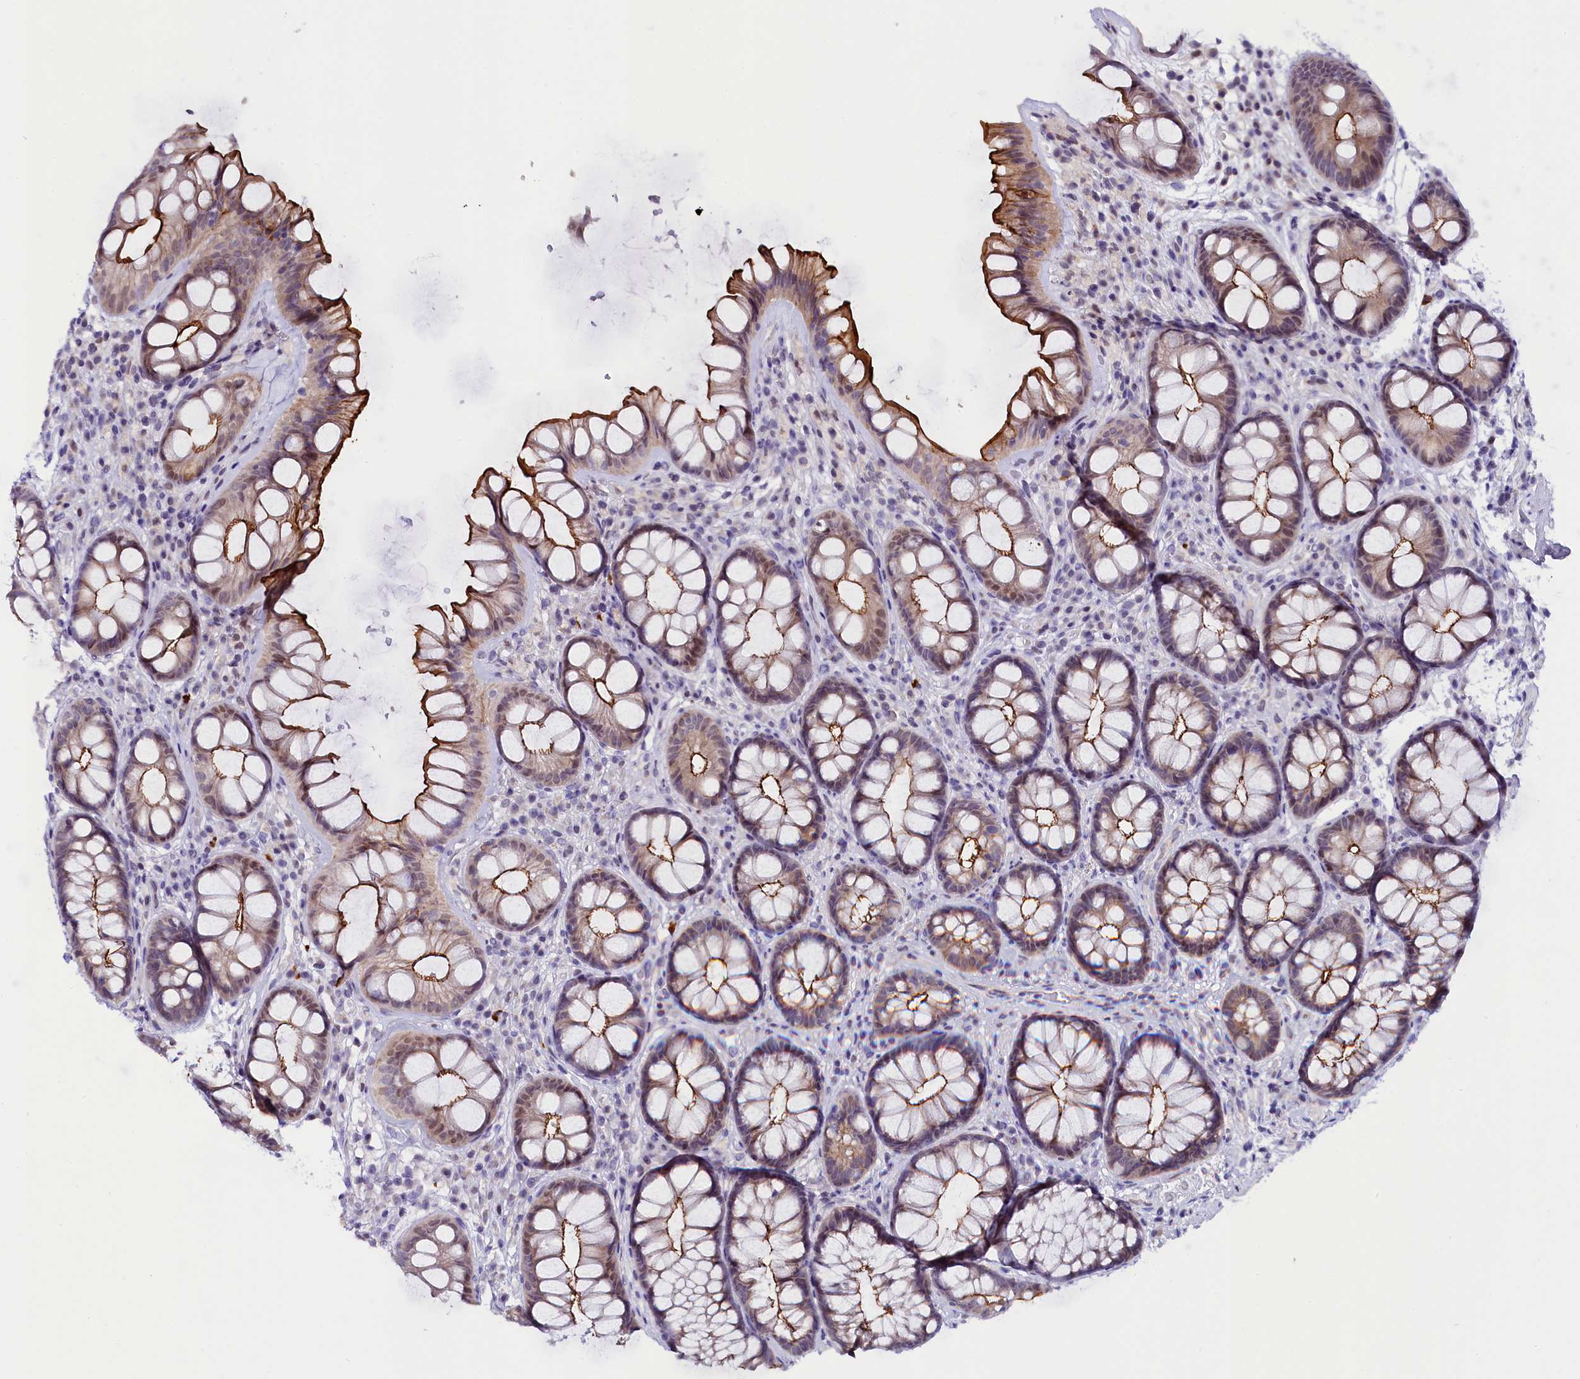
{"staining": {"intensity": "moderate", "quantity": ">75%", "location": "cytoplasmic/membranous,nuclear"}, "tissue": "rectum", "cell_type": "Glandular cells", "image_type": "normal", "snomed": [{"axis": "morphology", "description": "Normal tissue, NOS"}, {"axis": "topography", "description": "Rectum"}], "caption": "Immunohistochemical staining of normal human rectum exhibits moderate cytoplasmic/membranous,nuclear protein staining in approximately >75% of glandular cells.", "gene": "OSGEP", "patient": {"sex": "male", "age": 74}}